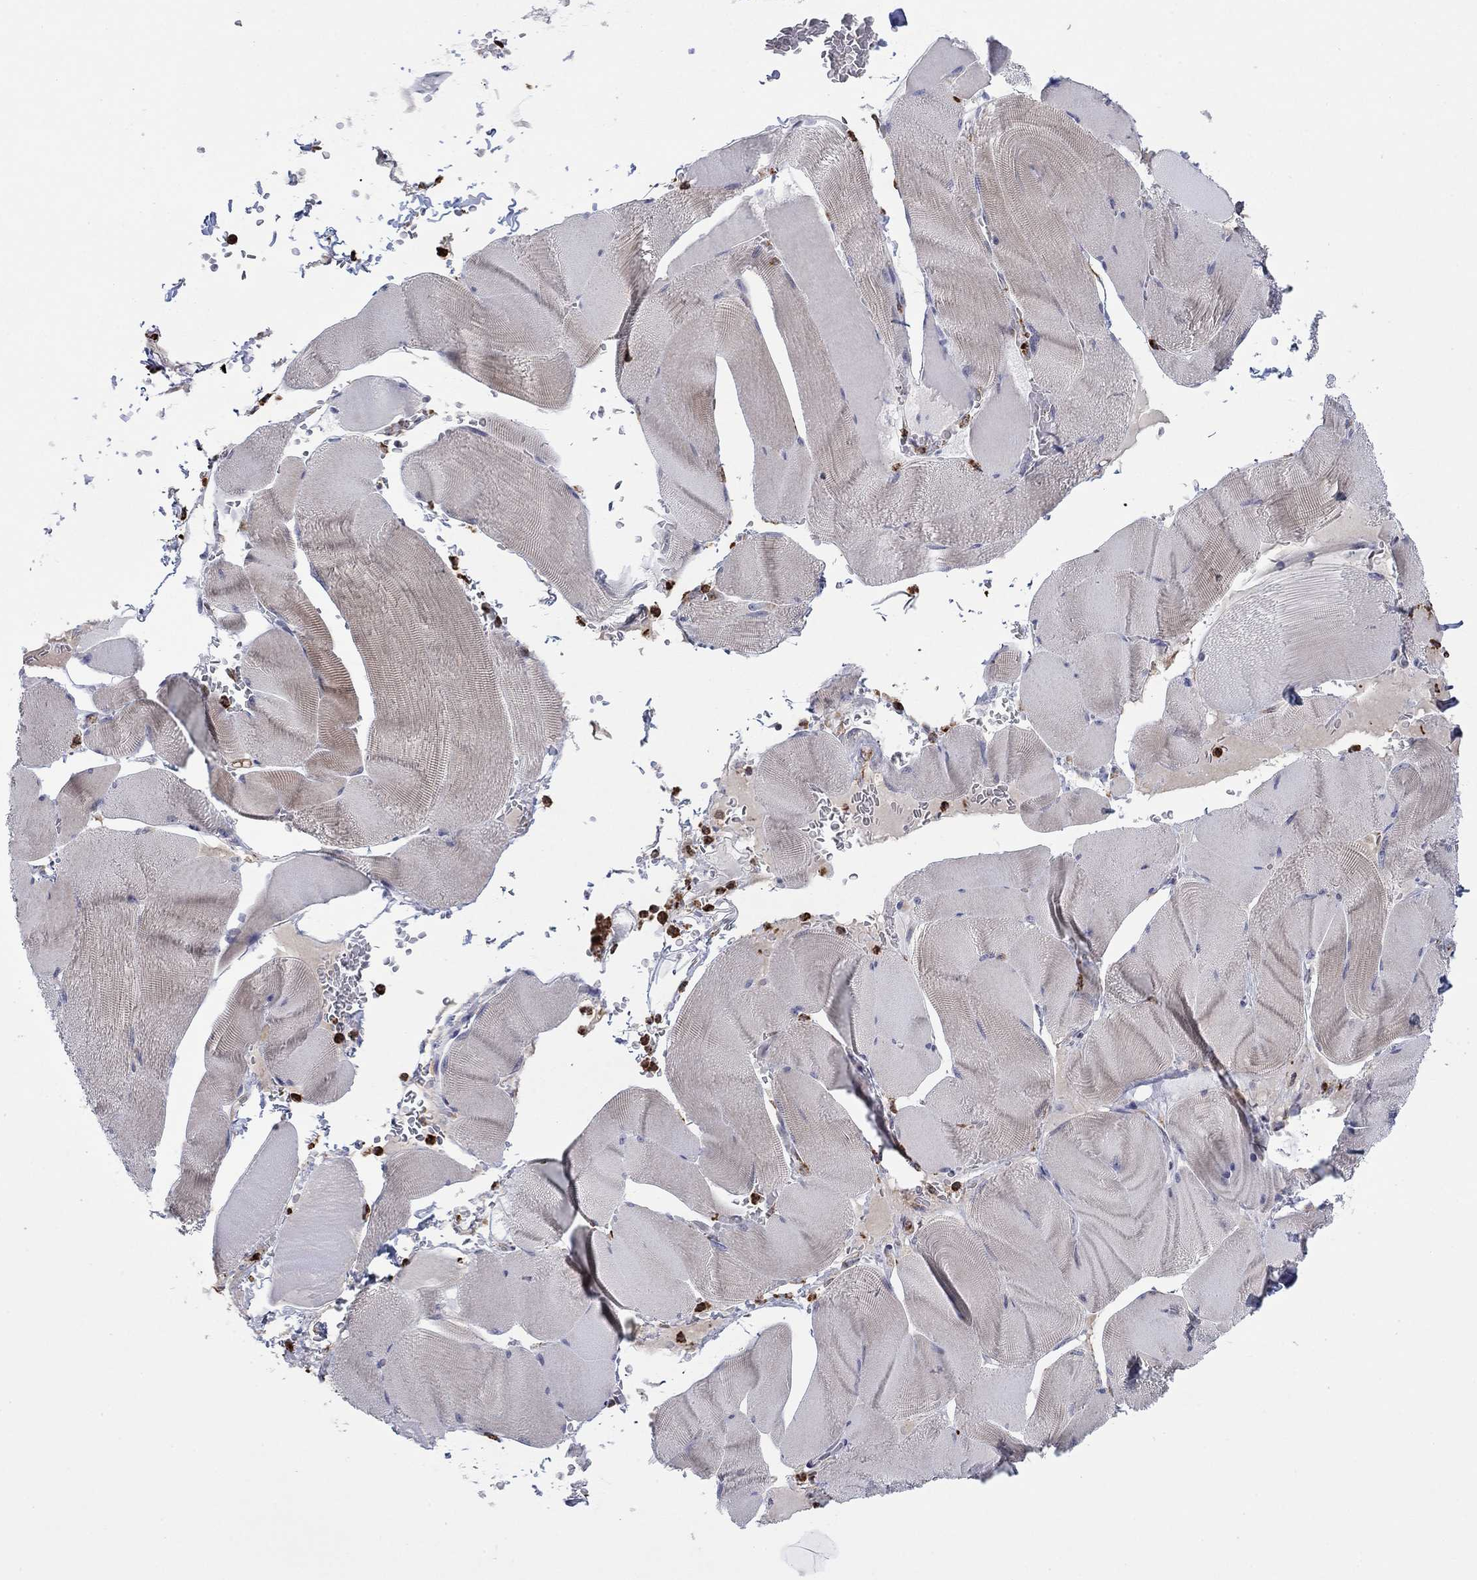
{"staining": {"intensity": "weak", "quantity": "<25%", "location": "cytoplasmic/membranous"}, "tissue": "skeletal muscle", "cell_type": "Myocytes", "image_type": "normal", "snomed": [{"axis": "morphology", "description": "Normal tissue, NOS"}, {"axis": "topography", "description": "Skeletal muscle"}], "caption": "The image reveals no significant staining in myocytes of skeletal muscle. (DAB (3,3'-diaminobenzidine) IHC, high magnification).", "gene": "MTRFR", "patient": {"sex": "male", "age": 56}}